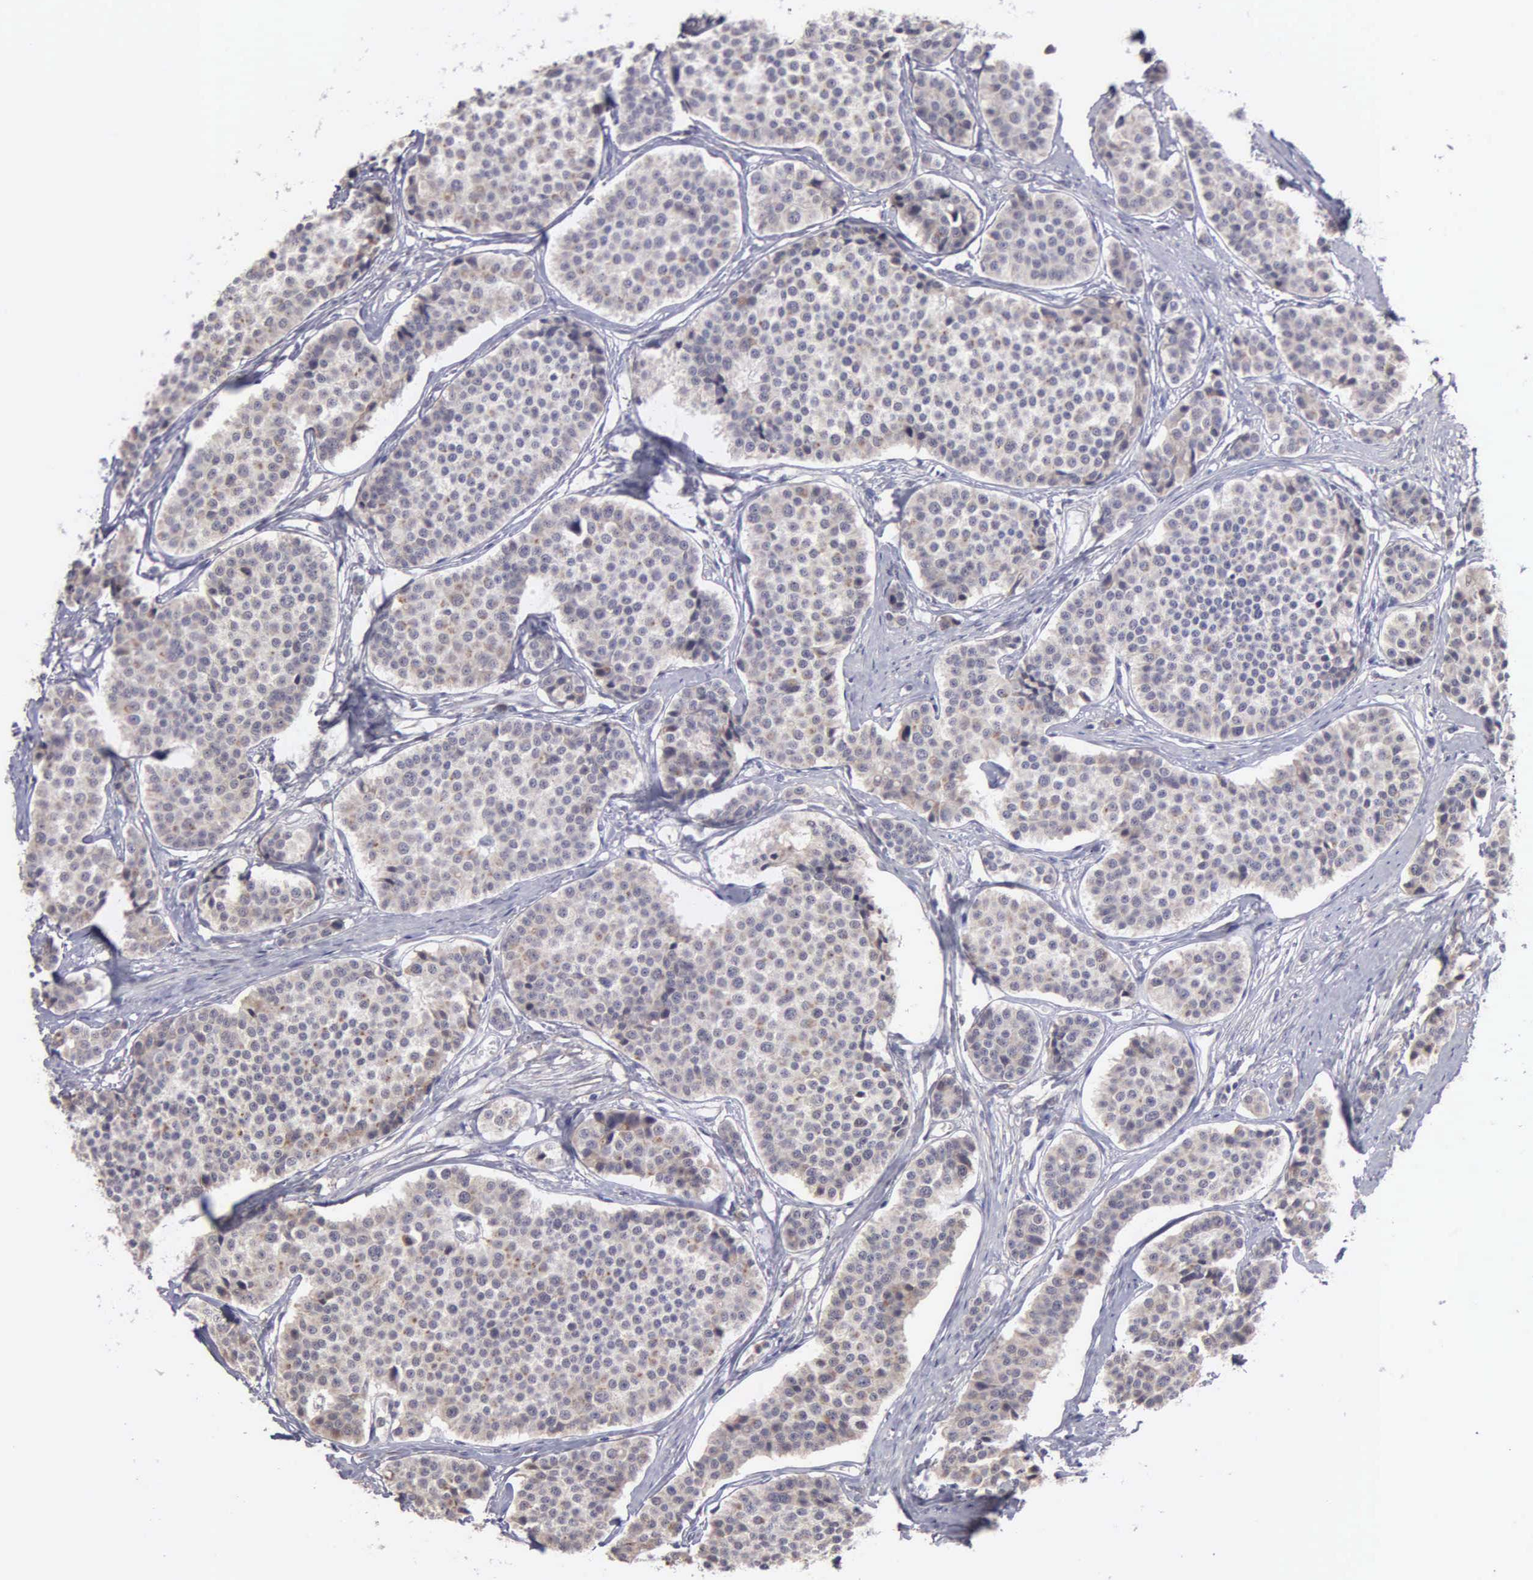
{"staining": {"intensity": "weak", "quantity": "25%-75%", "location": "cytoplasmic/membranous"}, "tissue": "carcinoid", "cell_type": "Tumor cells", "image_type": "cancer", "snomed": [{"axis": "morphology", "description": "Carcinoid, malignant, NOS"}, {"axis": "topography", "description": "Small intestine"}], "caption": "Carcinoid stained with a brown dye shows weak cytoplasmic/membranous positive positivity in approximately 25%-75% of tumor cells.", "gene": "BRD1", "patient": {"sex": "male", "age": 60}}